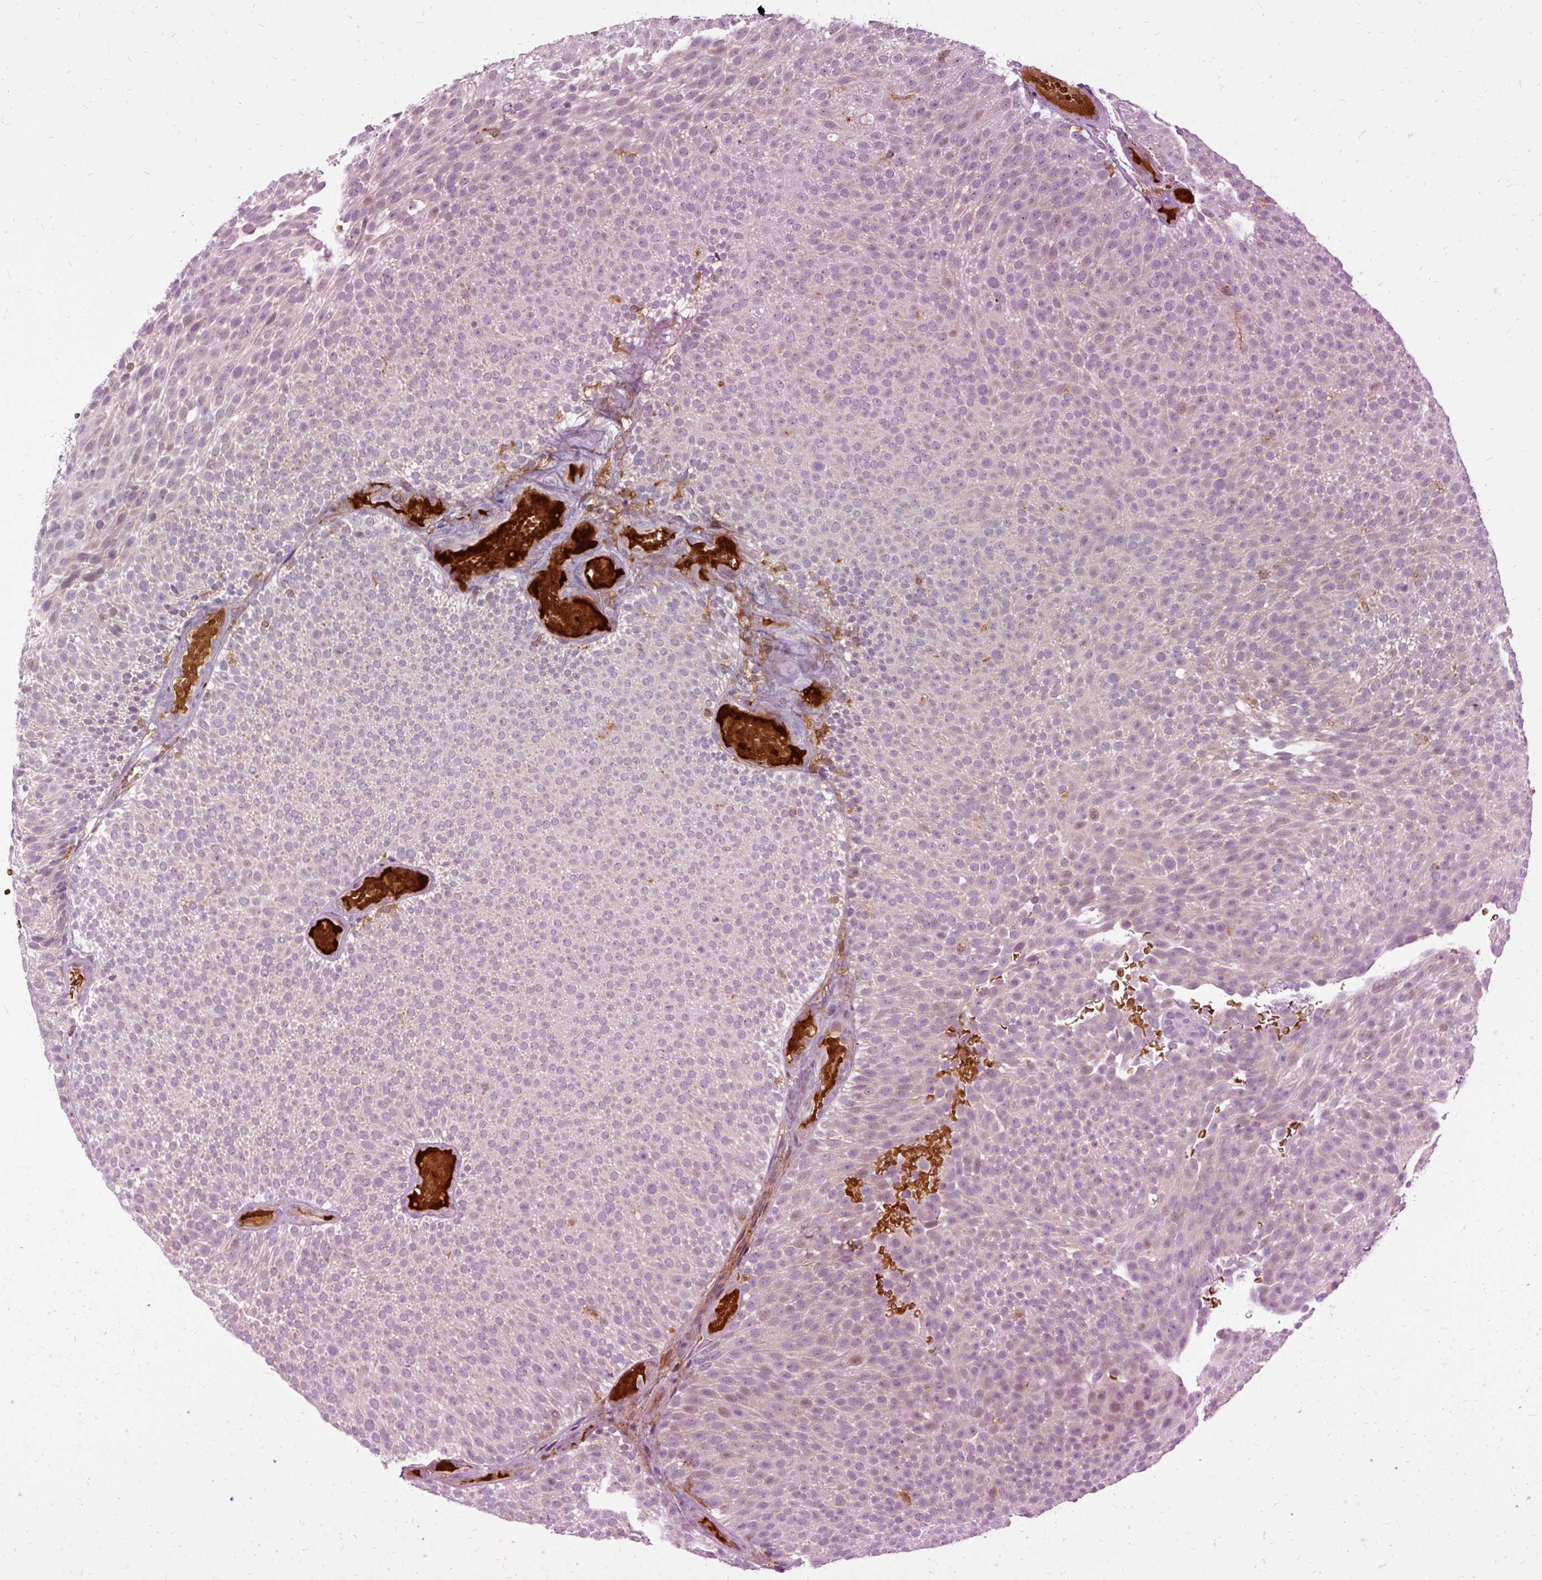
{"staining": {"intensity": "negative", "quantity": "none", "location": "none"}, "tissue": "urothelial cancer", "cell_type": "Tumor cells", "image_type": "cancer", "snomed": [{"axis": "morphology", "description": "Urothelial carcinoma, Low grade"}, {"axis": "topography", "description": "Urinary bladder"}], "caption": "Immunohistochemistry (IHC) micrograph of human urothelial carcinoma (low-grade) stained for a protein (brown), which exhibits no positivity in tumor cells. The staining is performed using DAB (3,3'-diaminobenzidine) brown chromogen with nuclei counter-stained in using hematoxylin.", "gene": "CEBPZ", "patient": {"sex": "male", "age": 78}}